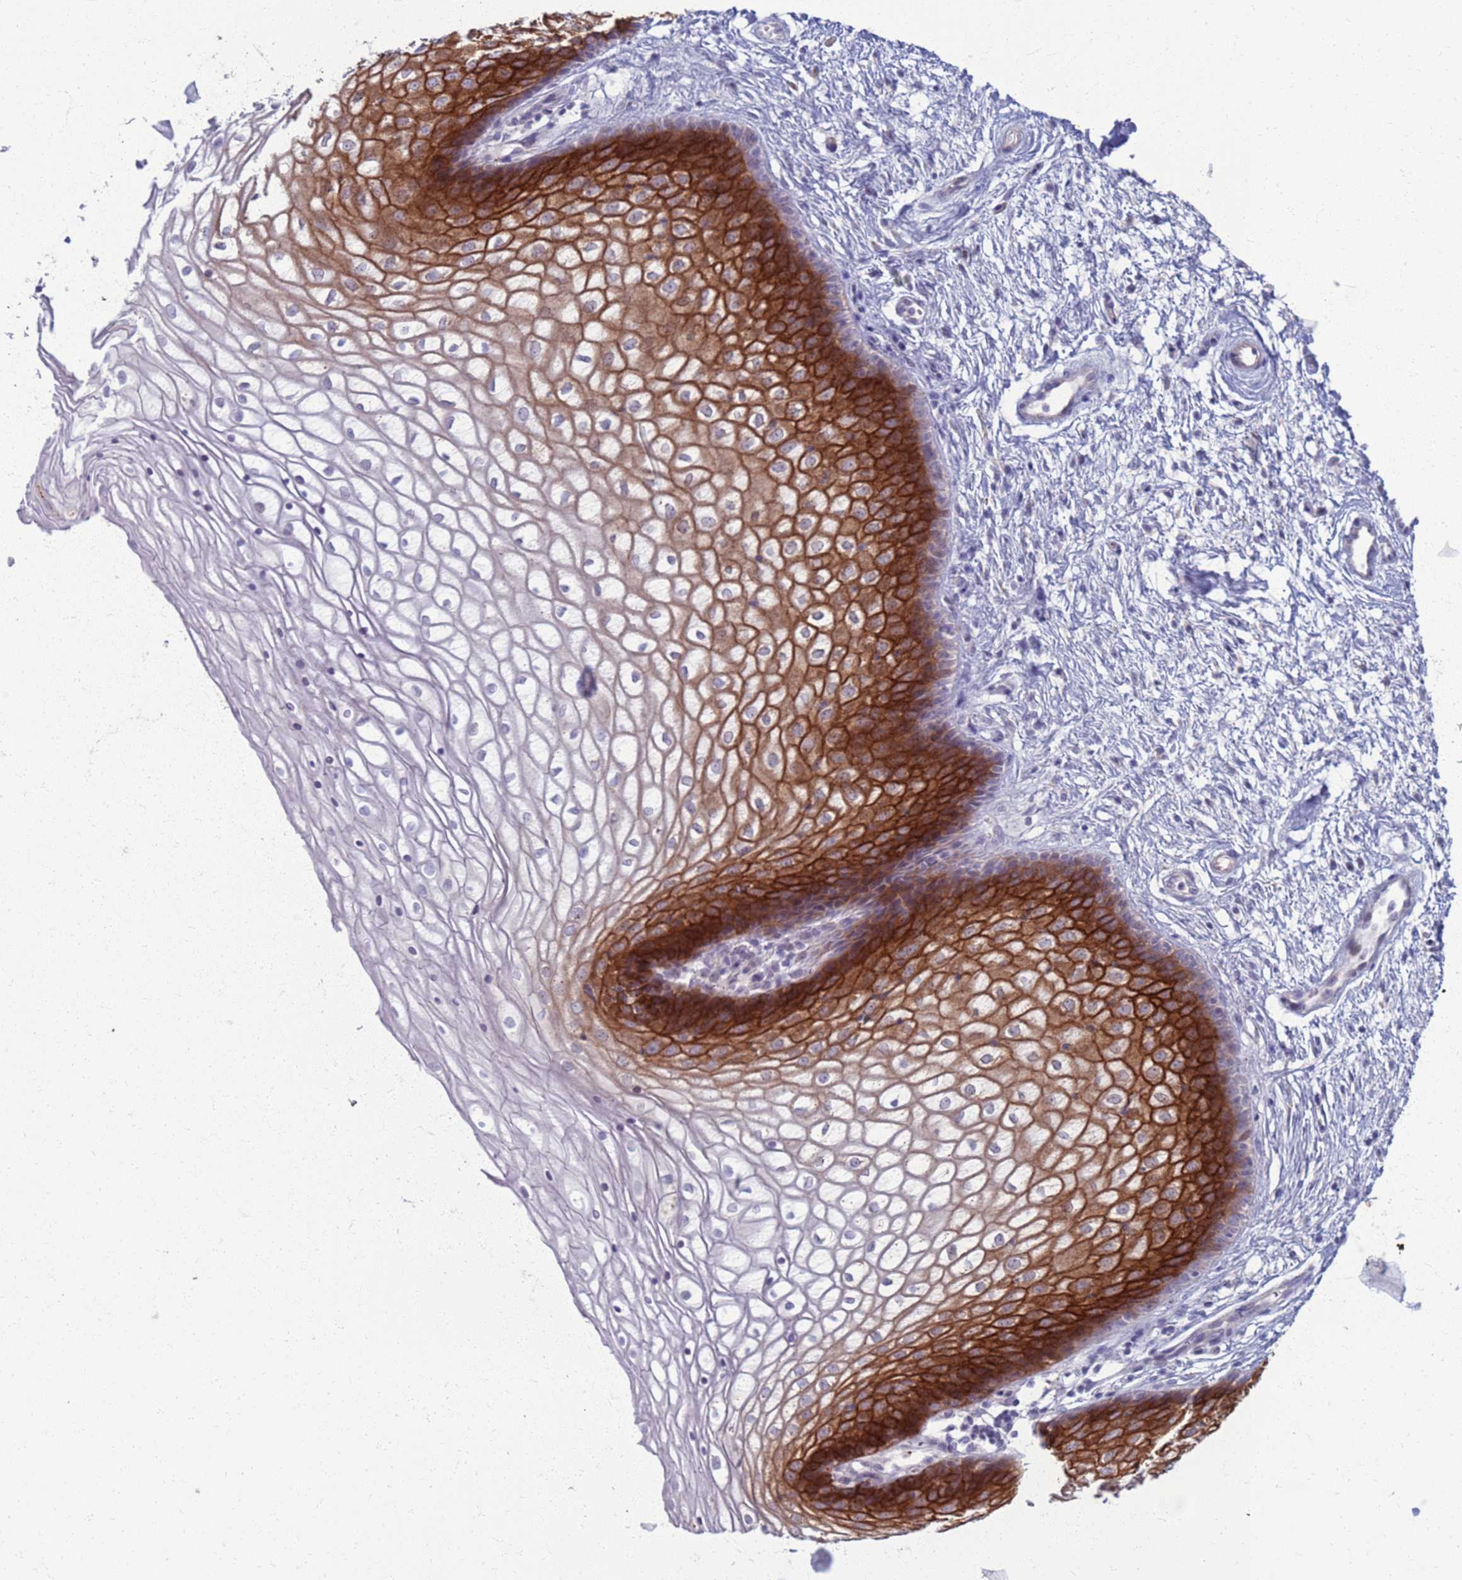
{"staining": {"intensity": "strong", "quantity": "25%-75%", "location": "cytoplasmic/membranous"}, "tissue": "vagina", "cell_type": "Squamous epithelial cells", "image_type": "normal", "snomed": [{"axis": "morphology", "description": "Normal tissue, NOS"}, {"axis": "topography", "description": "Vagina"}], "caption": "Squamous epithelial cells show high levels of strong cytoplasmic/membranous staining in approximately 25%-75% of cells in unremarkable vagina. The staining was performed using DAB, with brown indicating positive protein expression. Nuclei are stained blue with hematoxylin.", "gene": "CLCA2", "patient": {"sex": "female", "age": 34}}